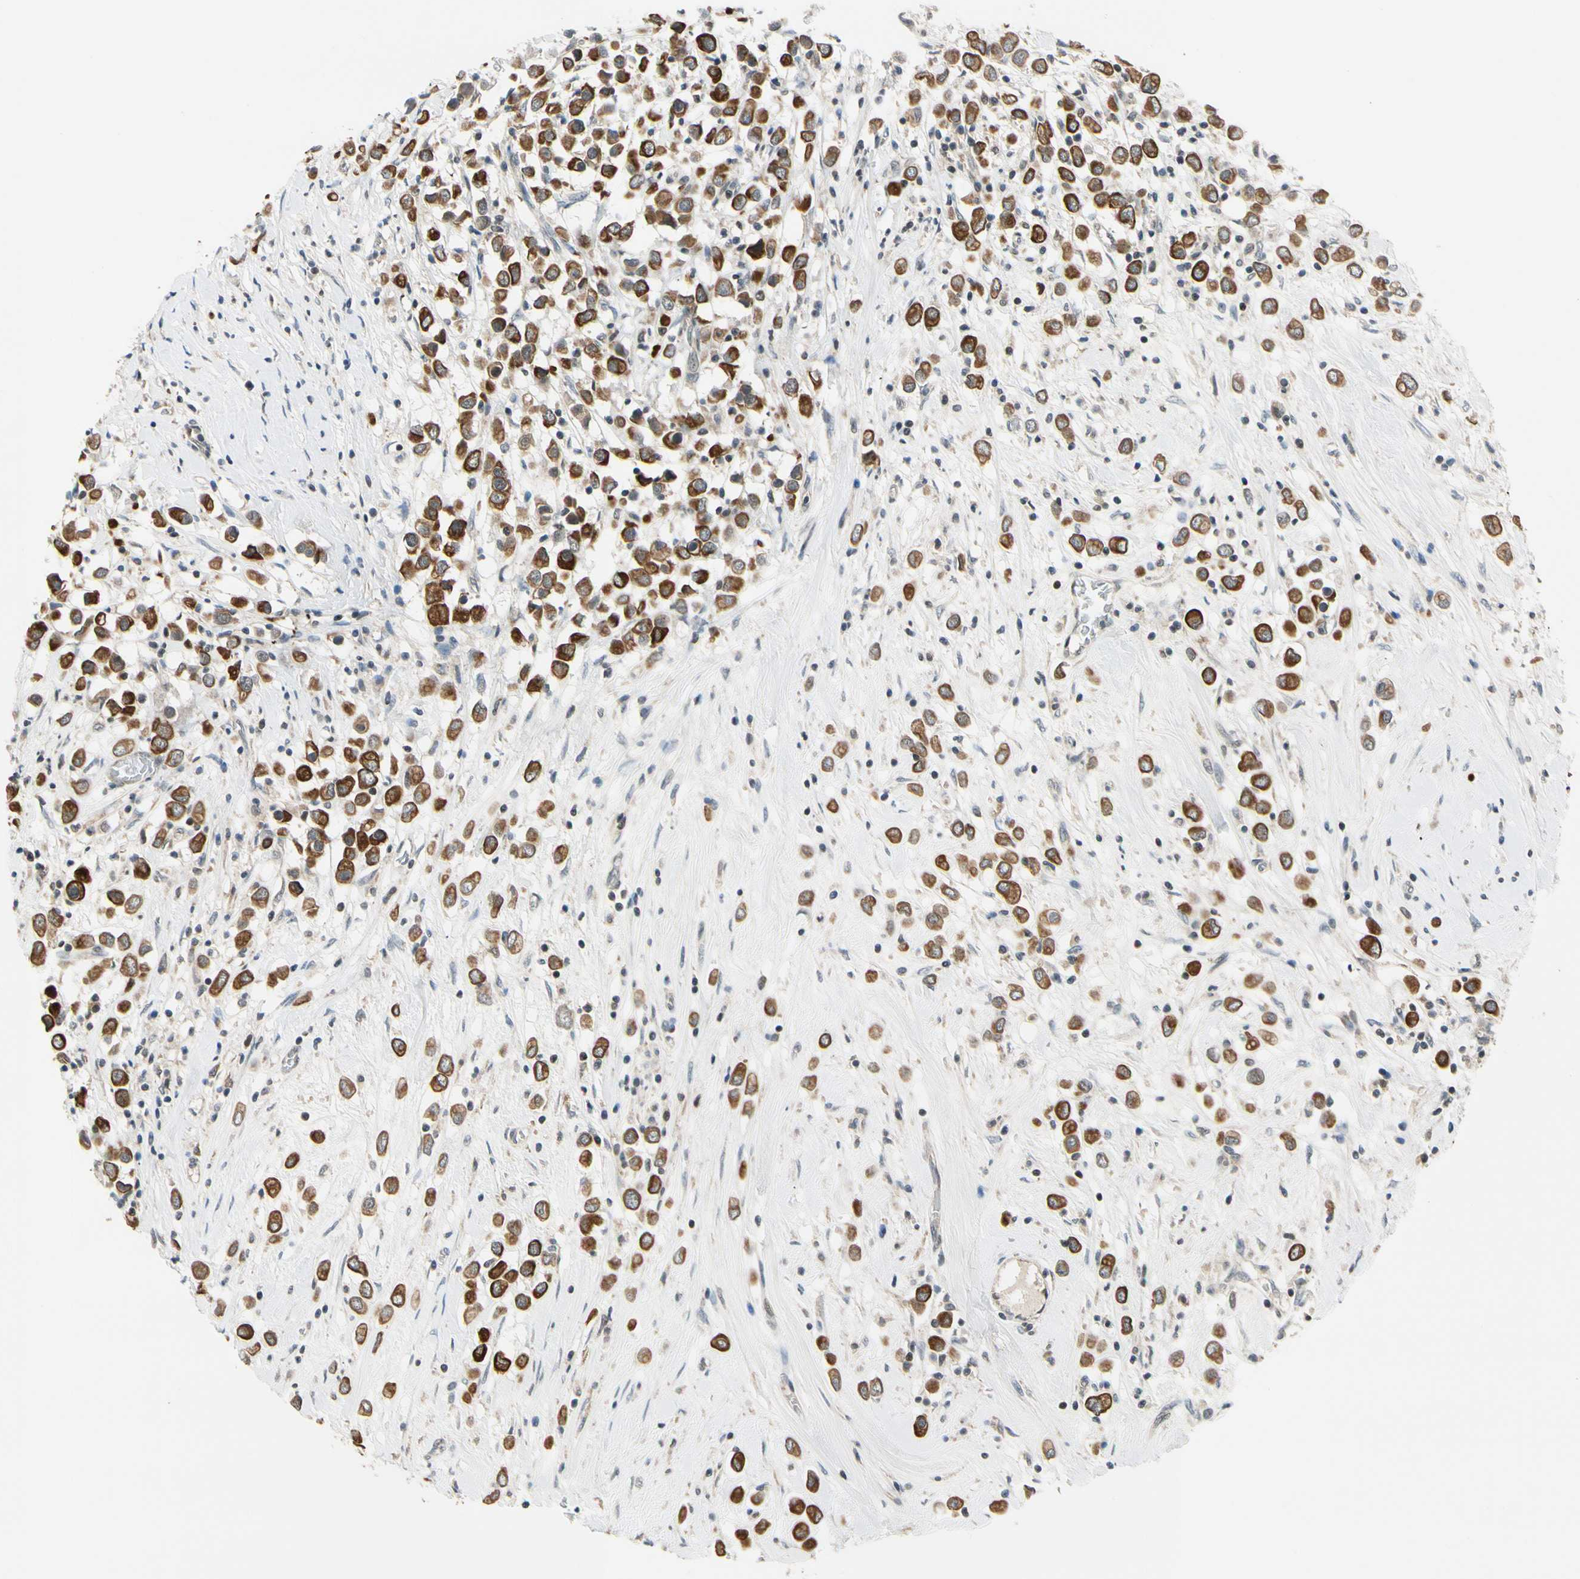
{"staining": {"intensity": "strong", "quantity": ">75%", "location": "cytoplasmic/membranous"}, "tissue": "breast cancer", "cell_type": "Tumor cells", "image_type": "cancer", "snomed": [{"axis": "morphology", "description": "Duct carcinoma"}, {"axis": "topography", "description": "Breast"}], "caption": "Intraductal carcinoma (breast) stained with a brown dye displays strong cytoplasmic/membranous positive expression in approximately >75% of tumor cells.", "gene": "TAF12", "patient": {"sex": "female", "age": 61}}